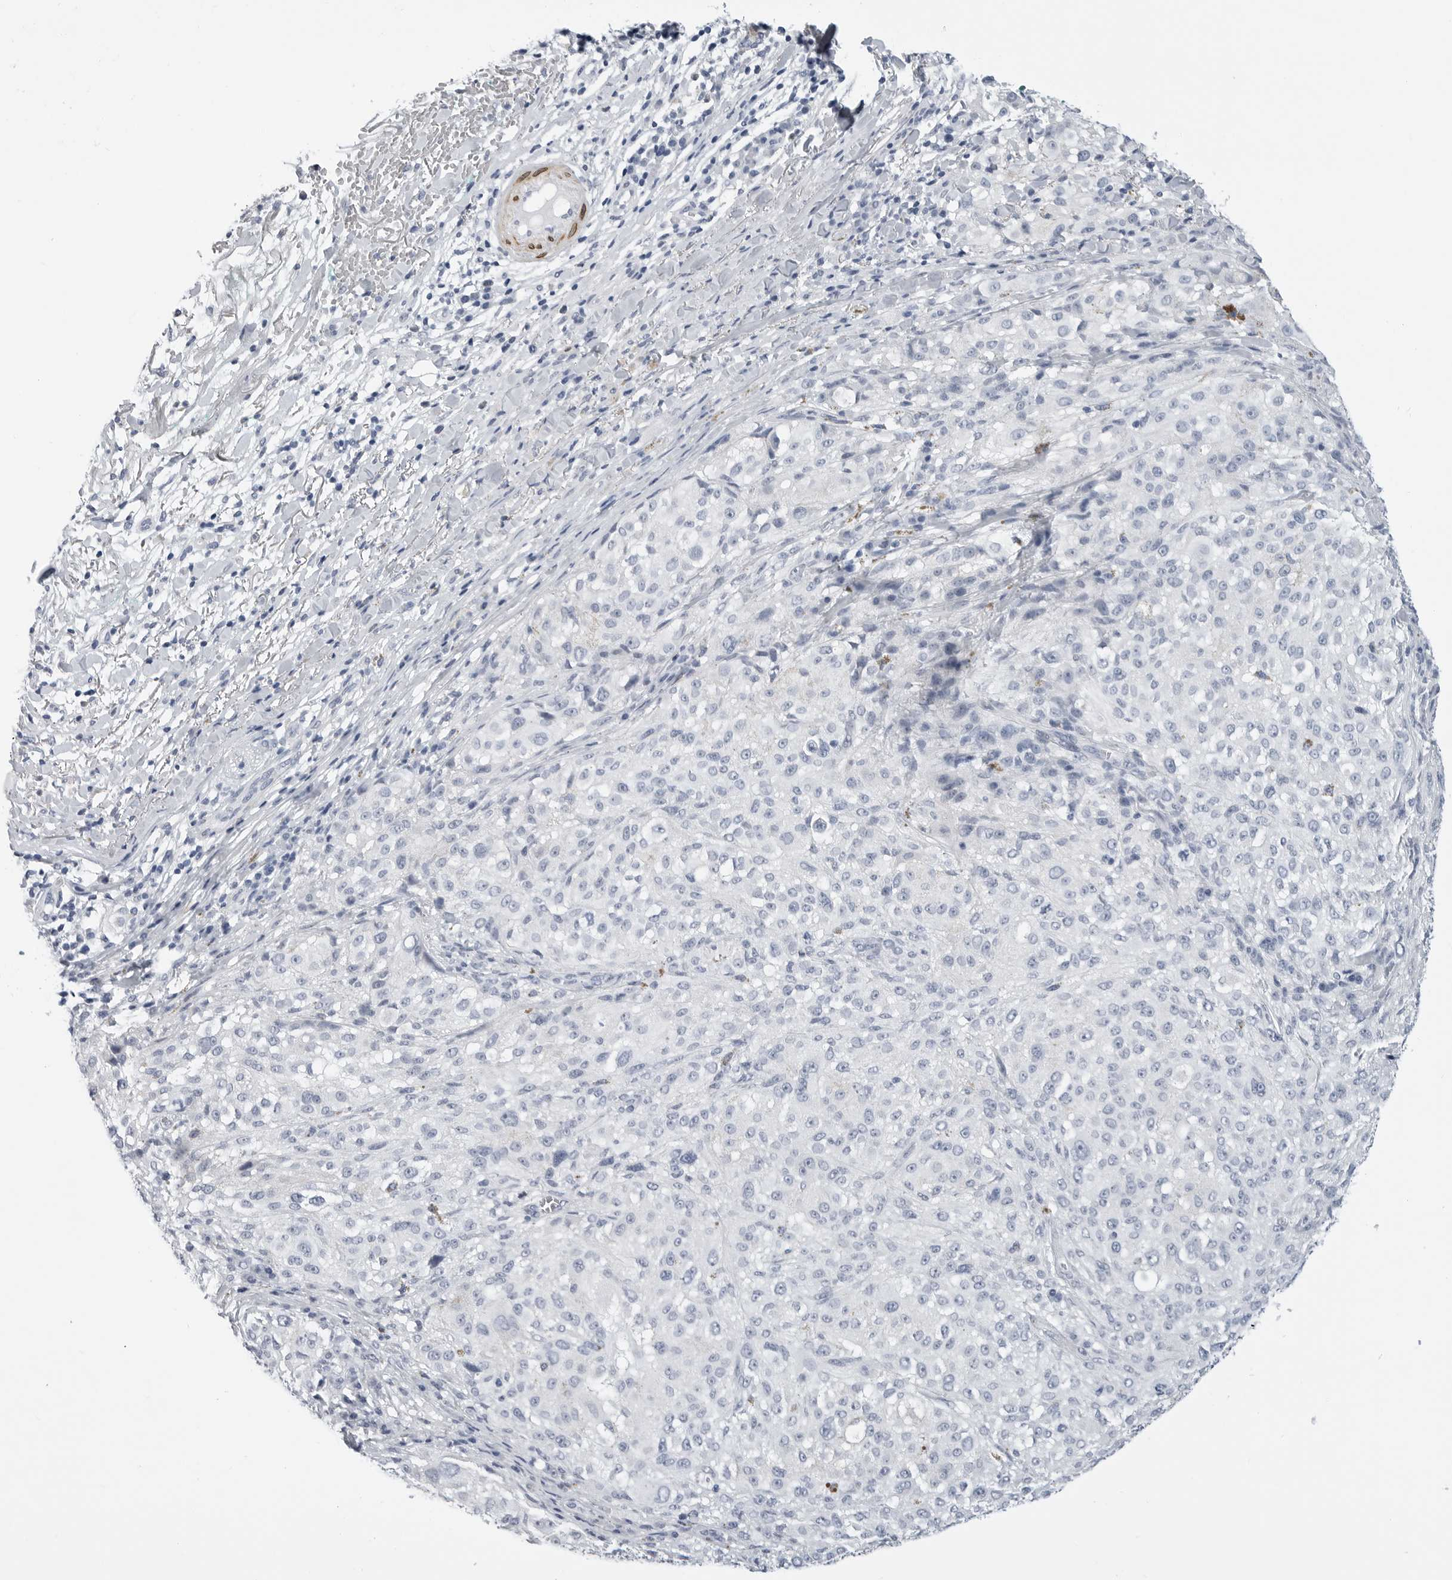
{"staining": {"intensity": "negative", "quantity": "none", "location": "none"}, "tissue": "melanoma", "cell_type": "Tumor cells", "image_type": "cancer", "snomed": [{"axis": "morphology", "description": "Necrosis, NOS"}, {"axis": "morphology", "description": "Malignant melanoma, NOS"}, {"axis": "topography", "description": "Skin"}], "caption": "The photomicrograph exhibits no staining of tumor cells in melanoma.", "gene": "PLN", "patient": {"sex": "female", "age": 87}}